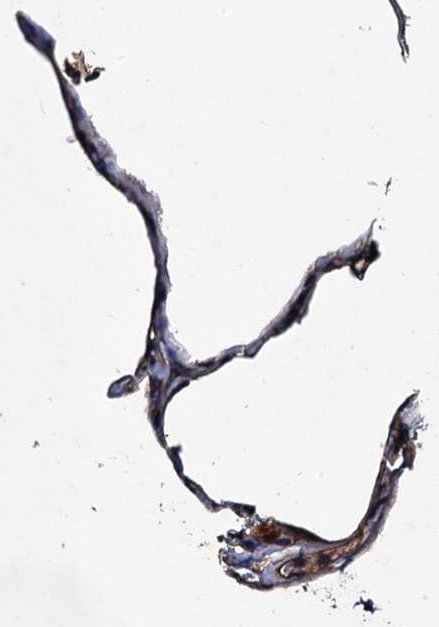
{"staining": {"intensity": "moderate", "quantity": "<25%", "location": "cytoplasmic/membranous"}, "tissue": "lung", "cell_type": "Alveolar cells", "image_type": "normal", "snomed": [{"axis": "morphology", "description": "Normal tissue, NOS"}, {"axis": "topography", "description": "Lung"}], "caption": "The immunohistochemical stain highlights moderate cytoplasmic/membranous expression in alveolar cells of normal lung.", "gene": "DMAC2", "patient": {"sex": "male", "age": 65}}